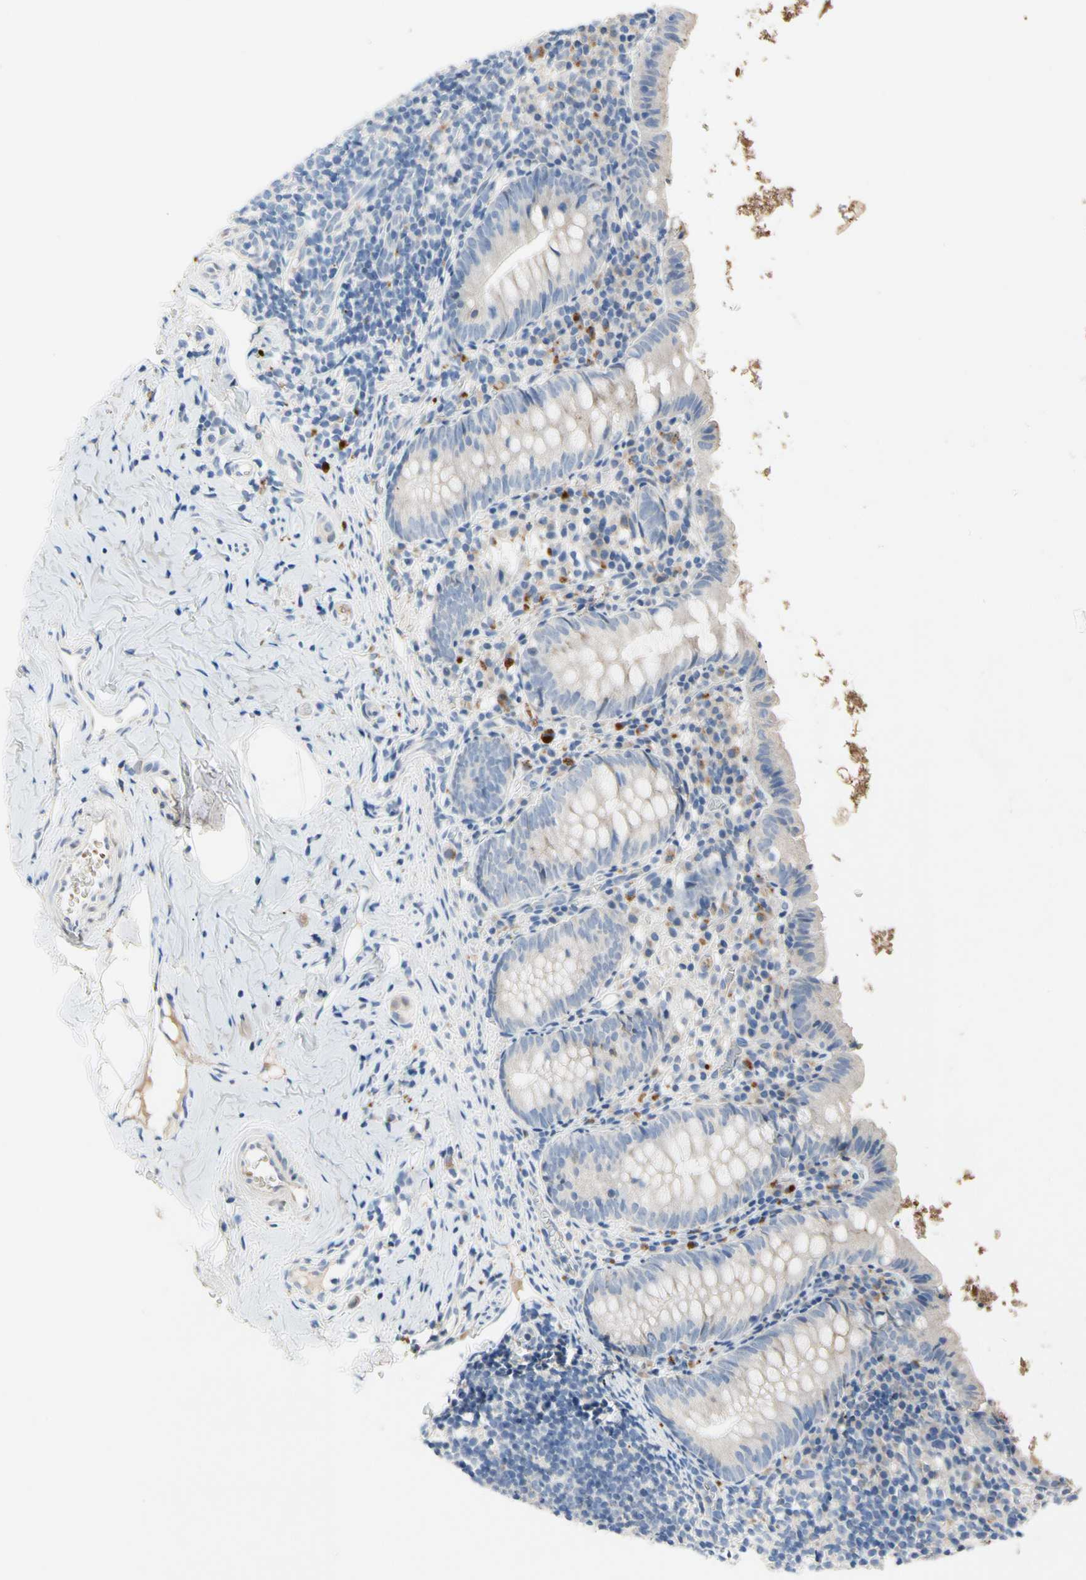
{"staining": {"intensity": "negative", "quantity": "none", "location": "none"}, "tissue": "appendix", "cell_type": "Glandular cells", "image_type": "normal", "snomed": [{"axis": "morphology", "description": "Normal tissue, NOS"}, {"axis": "topography", "description": "Appendix"}], "caption": "Protein analysis of benign appendix shows no significant positivity in glandular cells.", "gene": "RETSAT", "patient": {"sex": "female", "age": 10}}